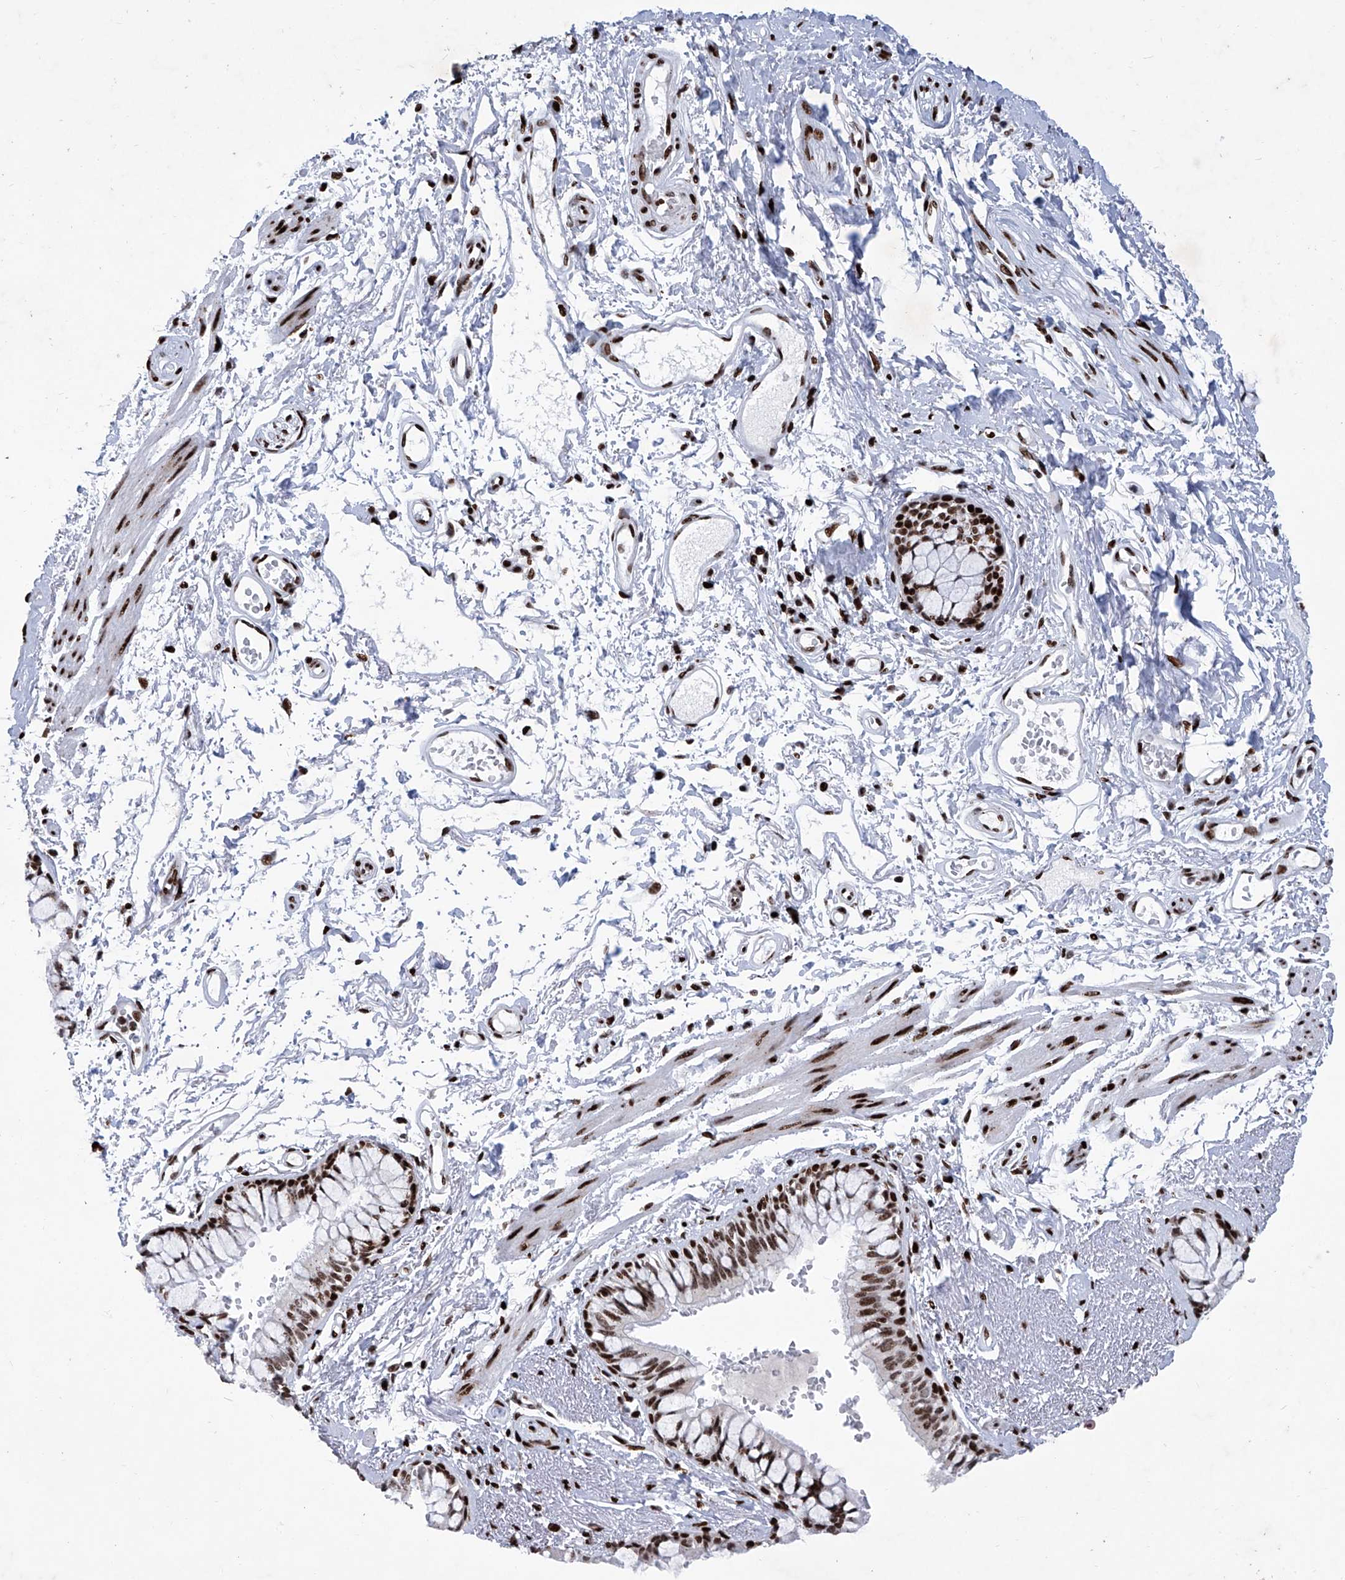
{"staining": {"intensity": "strong", "quantity": ">75%", "location": "nuclear"}, "tissue": "bronchus", "cell_type": "Respiratory epithelial cells", "image_type": "normal", "snomed": [{"axis": "morphology", "description": "Normal tissue, NOS"}, {"axis": "topography", "description": "Cartilage tissue"}, {"axis": "topography", "description": "Bronchus"}], "caption": "Immunohistochemical staining of benign bronchus demonstrates strong nuclear protein positivity in approximately >75% of respiratory epithelial cells. The protein is shown in brown color, while the nuclei are stained blue.", "gene": "HEY2", "patient": {"sex": "female", "age": 73}}